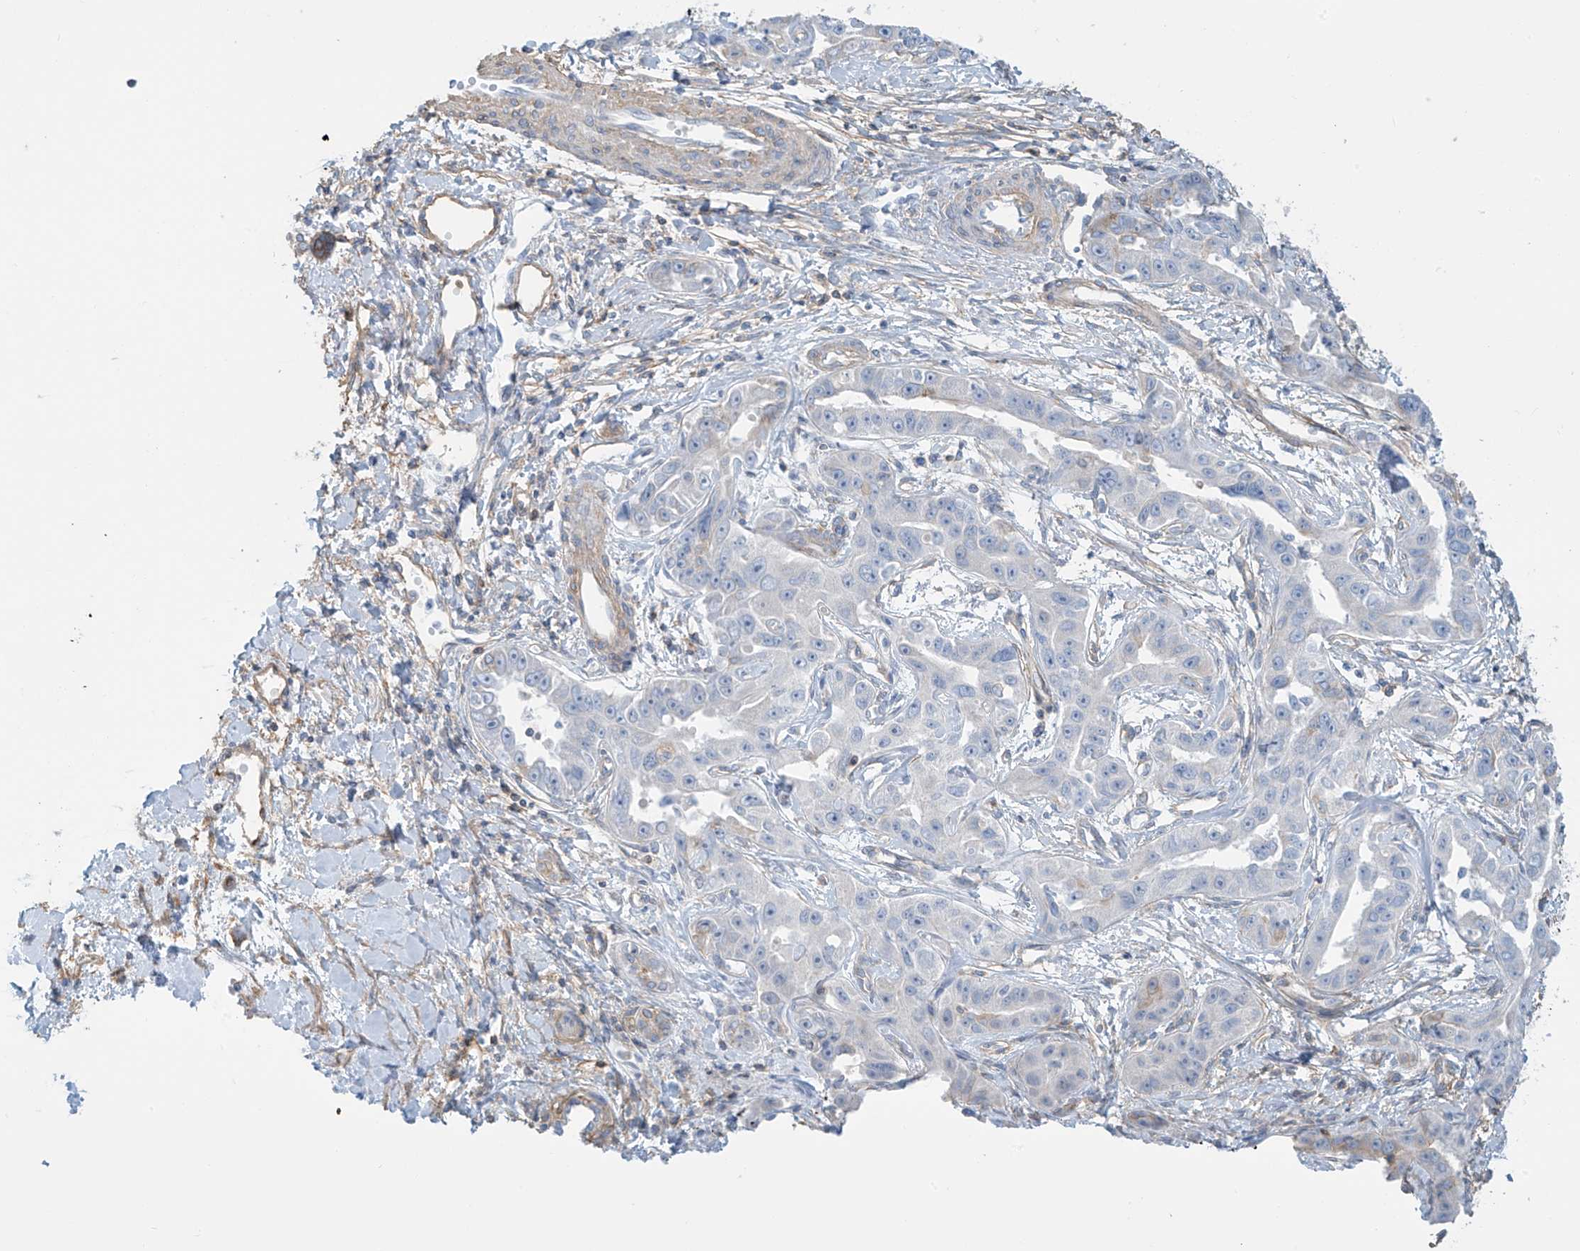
{"staining": {"intensity": "negative", "quantity": "none", "location": "none"}, "tissue": "liver cancer", "cell_type": "Tumor cells", "image_type": "cancer", "snomed": [{"axis": "morphology", "description": "Cholangiocarcinoma"}, {"axis": "topography", "description": "Liver"}], "caption": "This micrograph is of liver cancer stained with IHC to label a protein in brown with the nuclei are counter-stained blue. There is no staining in tumor cells.", "gene": "ZNF846", "patient": {"sex": "male", "age": 59}}